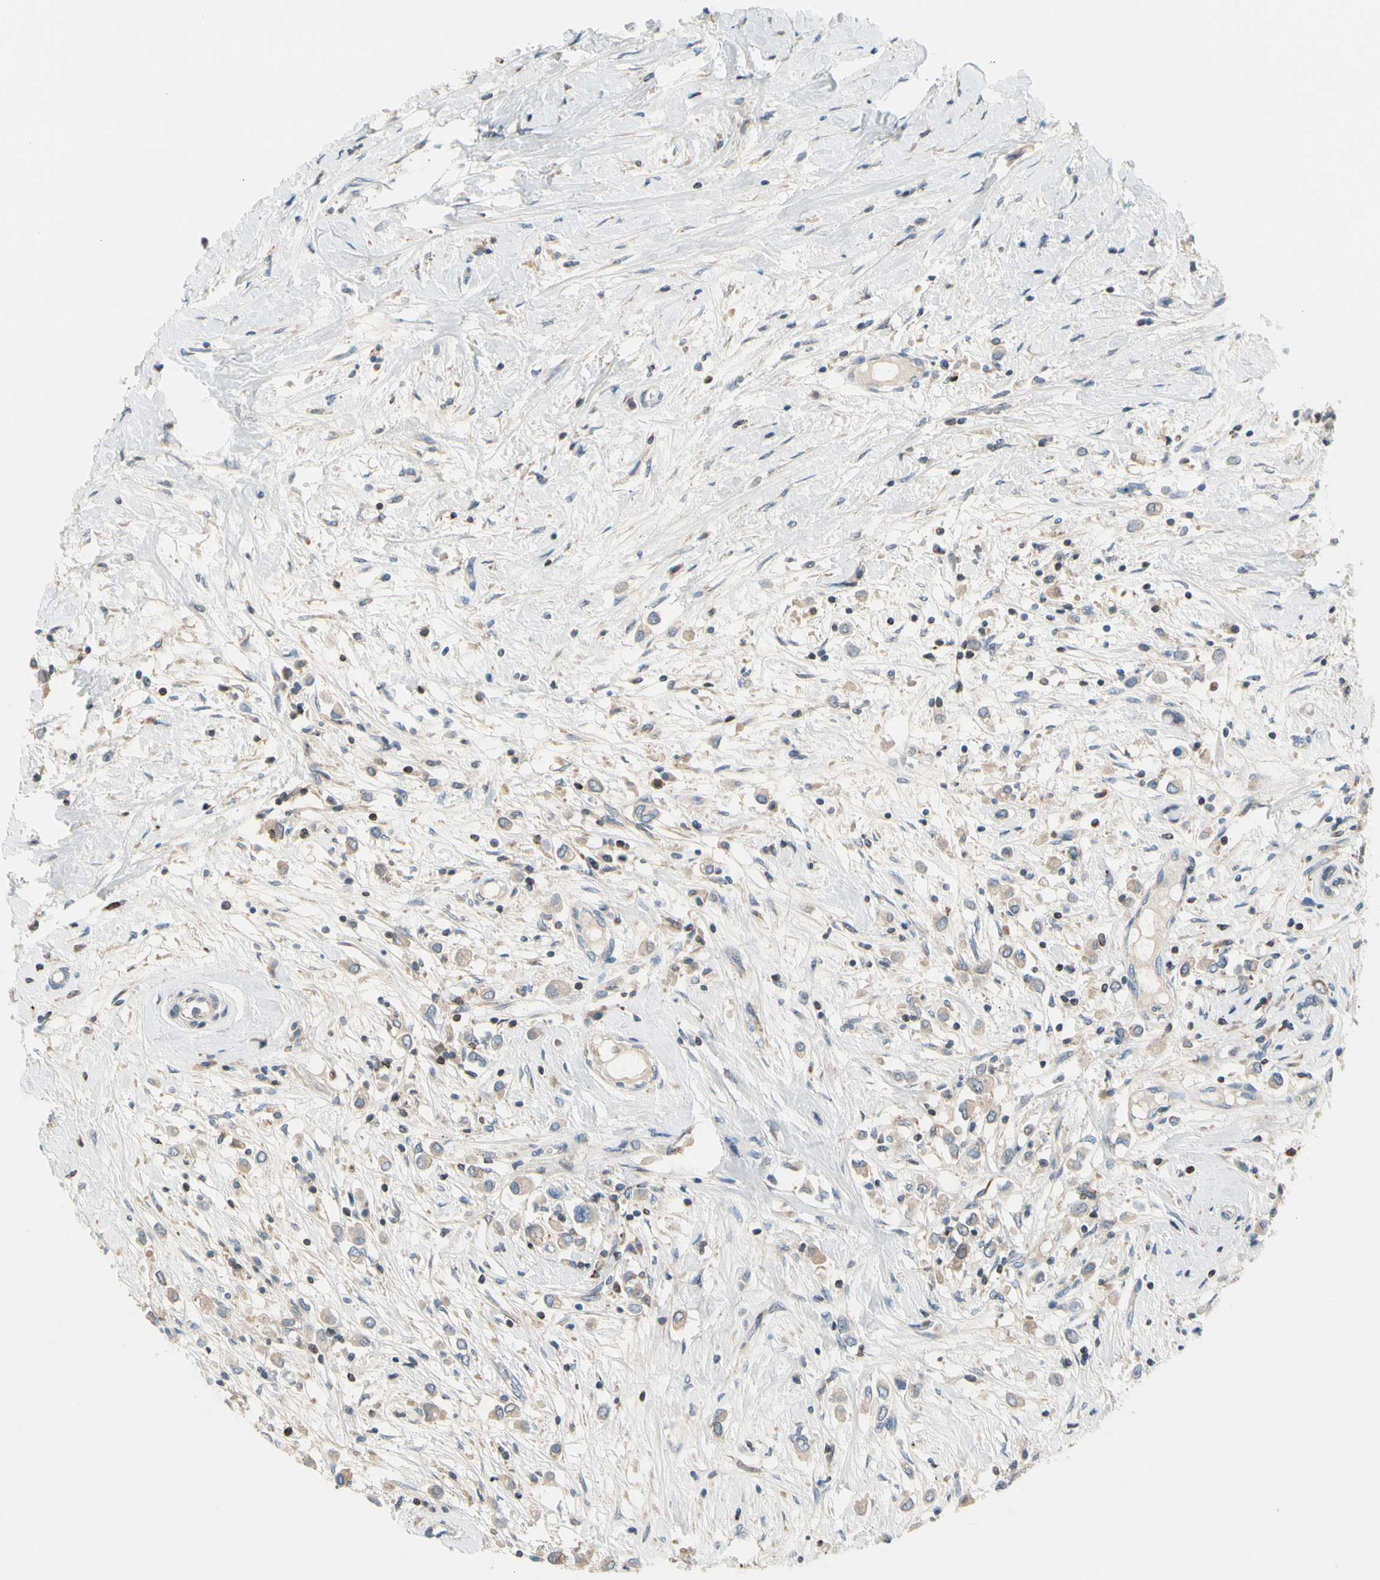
{"staining": {"intensity": "weak", "quantity": ">75%", "location": "cytoplasmic/membranous"}, "tissue": "breast cancer", "cell_type": "Tumor cells", "image_type": "cancer", "snomed": [{"axis": "morphology", "description": "Duct carcinoma"}, {"axis": "topography", "description": "Breast"}], "caption": "Human breast cancer stained for a protein (brown) demonstrates weak cytoplasmic/membranous positive staining in approximately >75% of tumor cells.", "gene": "MAP3K3", "patient": {"sex": "female", "age": 61}}